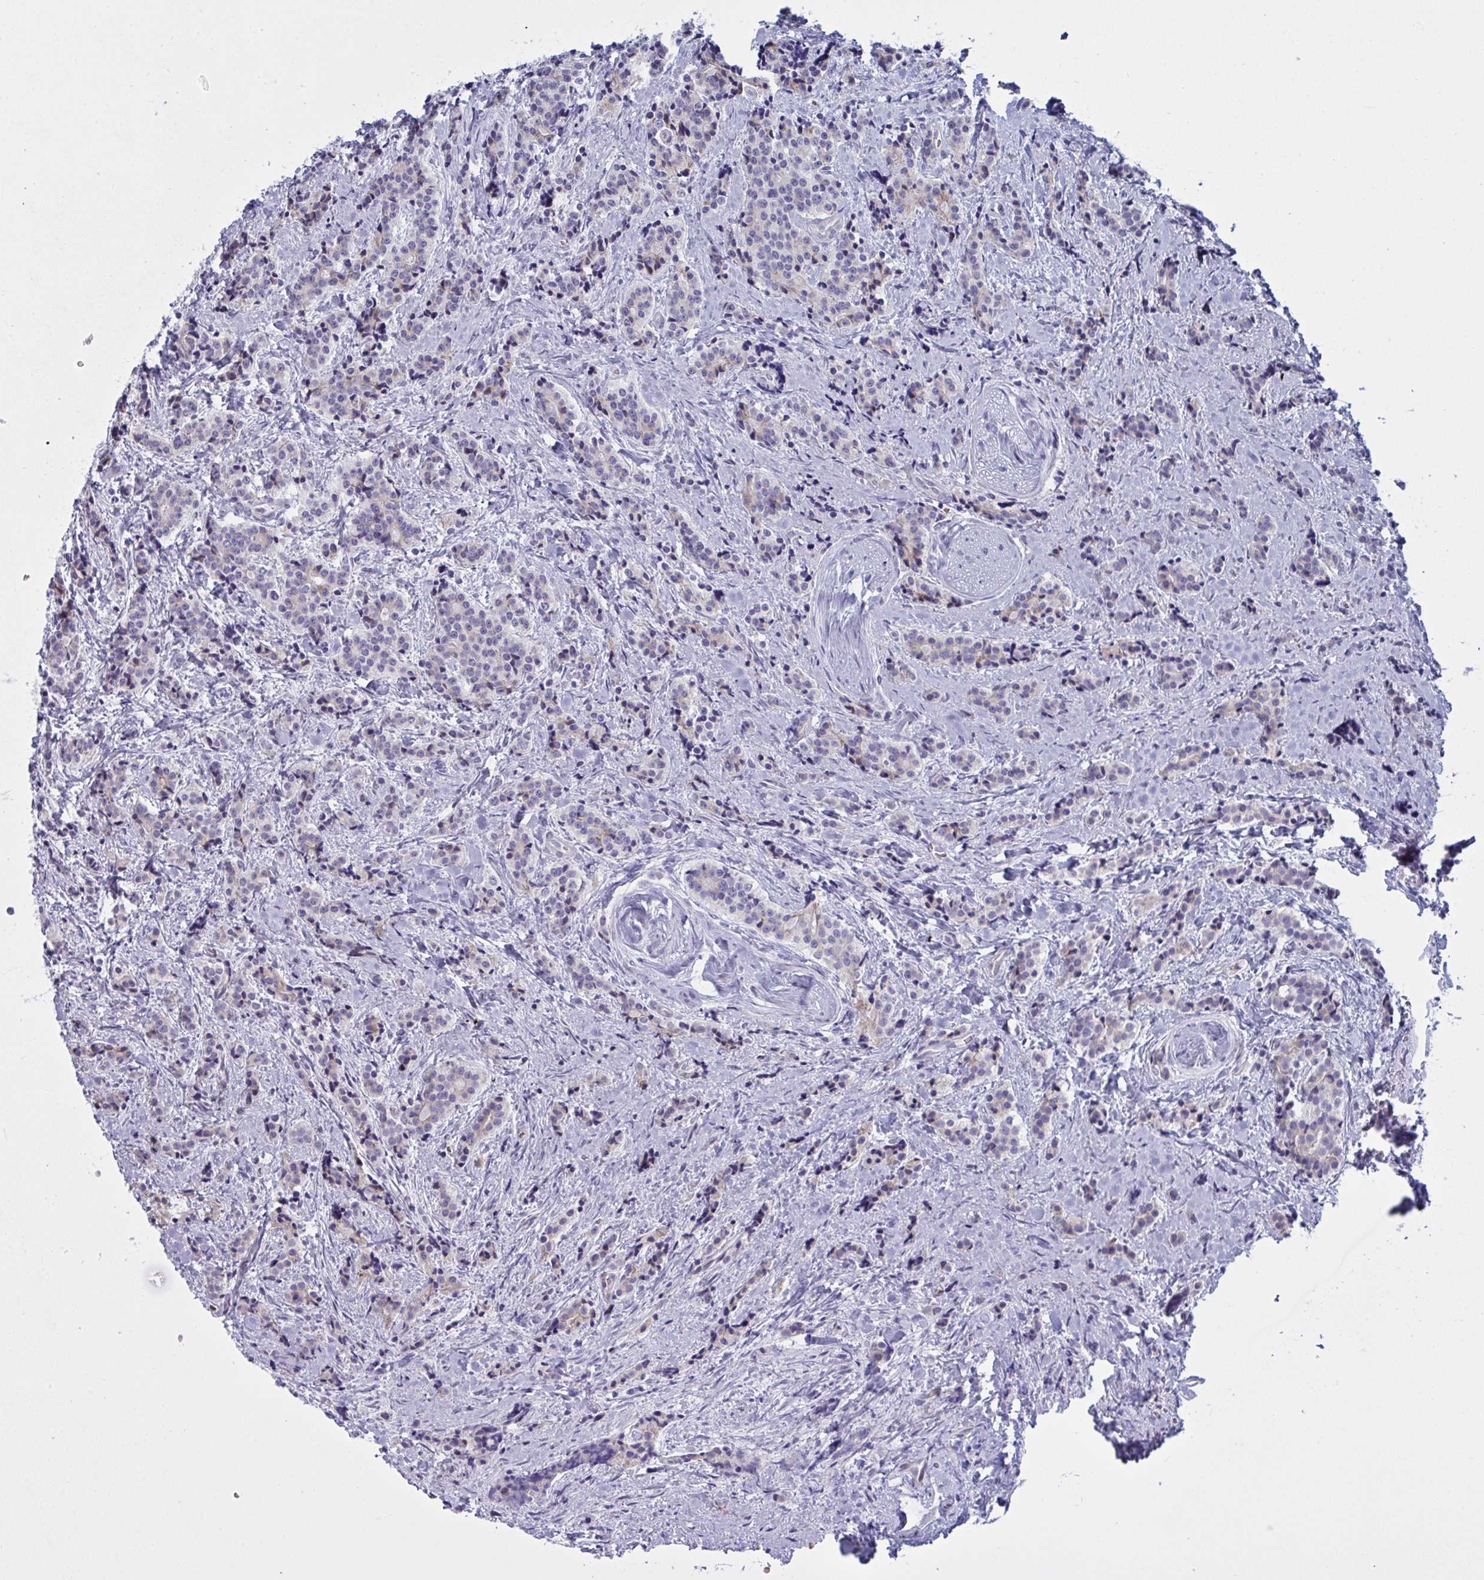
{"staining": {"intensity": "negative", "quantity": "none", "location": "none"}, "tissue": "carcinoid", "cell_type": "Tumor cells", "image_type": "cancer", "snomed": [{"axis": "morphology", "description": "Carcinoid, malignant, NOS"}, {"axis": "topography", "description": "Small intestine"}], "caption": "Immunohistochemistry (IHC) image of malignant carcinoid stained for a protein (brown), which displays no expression in tumor cells.", "gene": "ZNF684", "patient": {"sex": "female", "age": 73}}